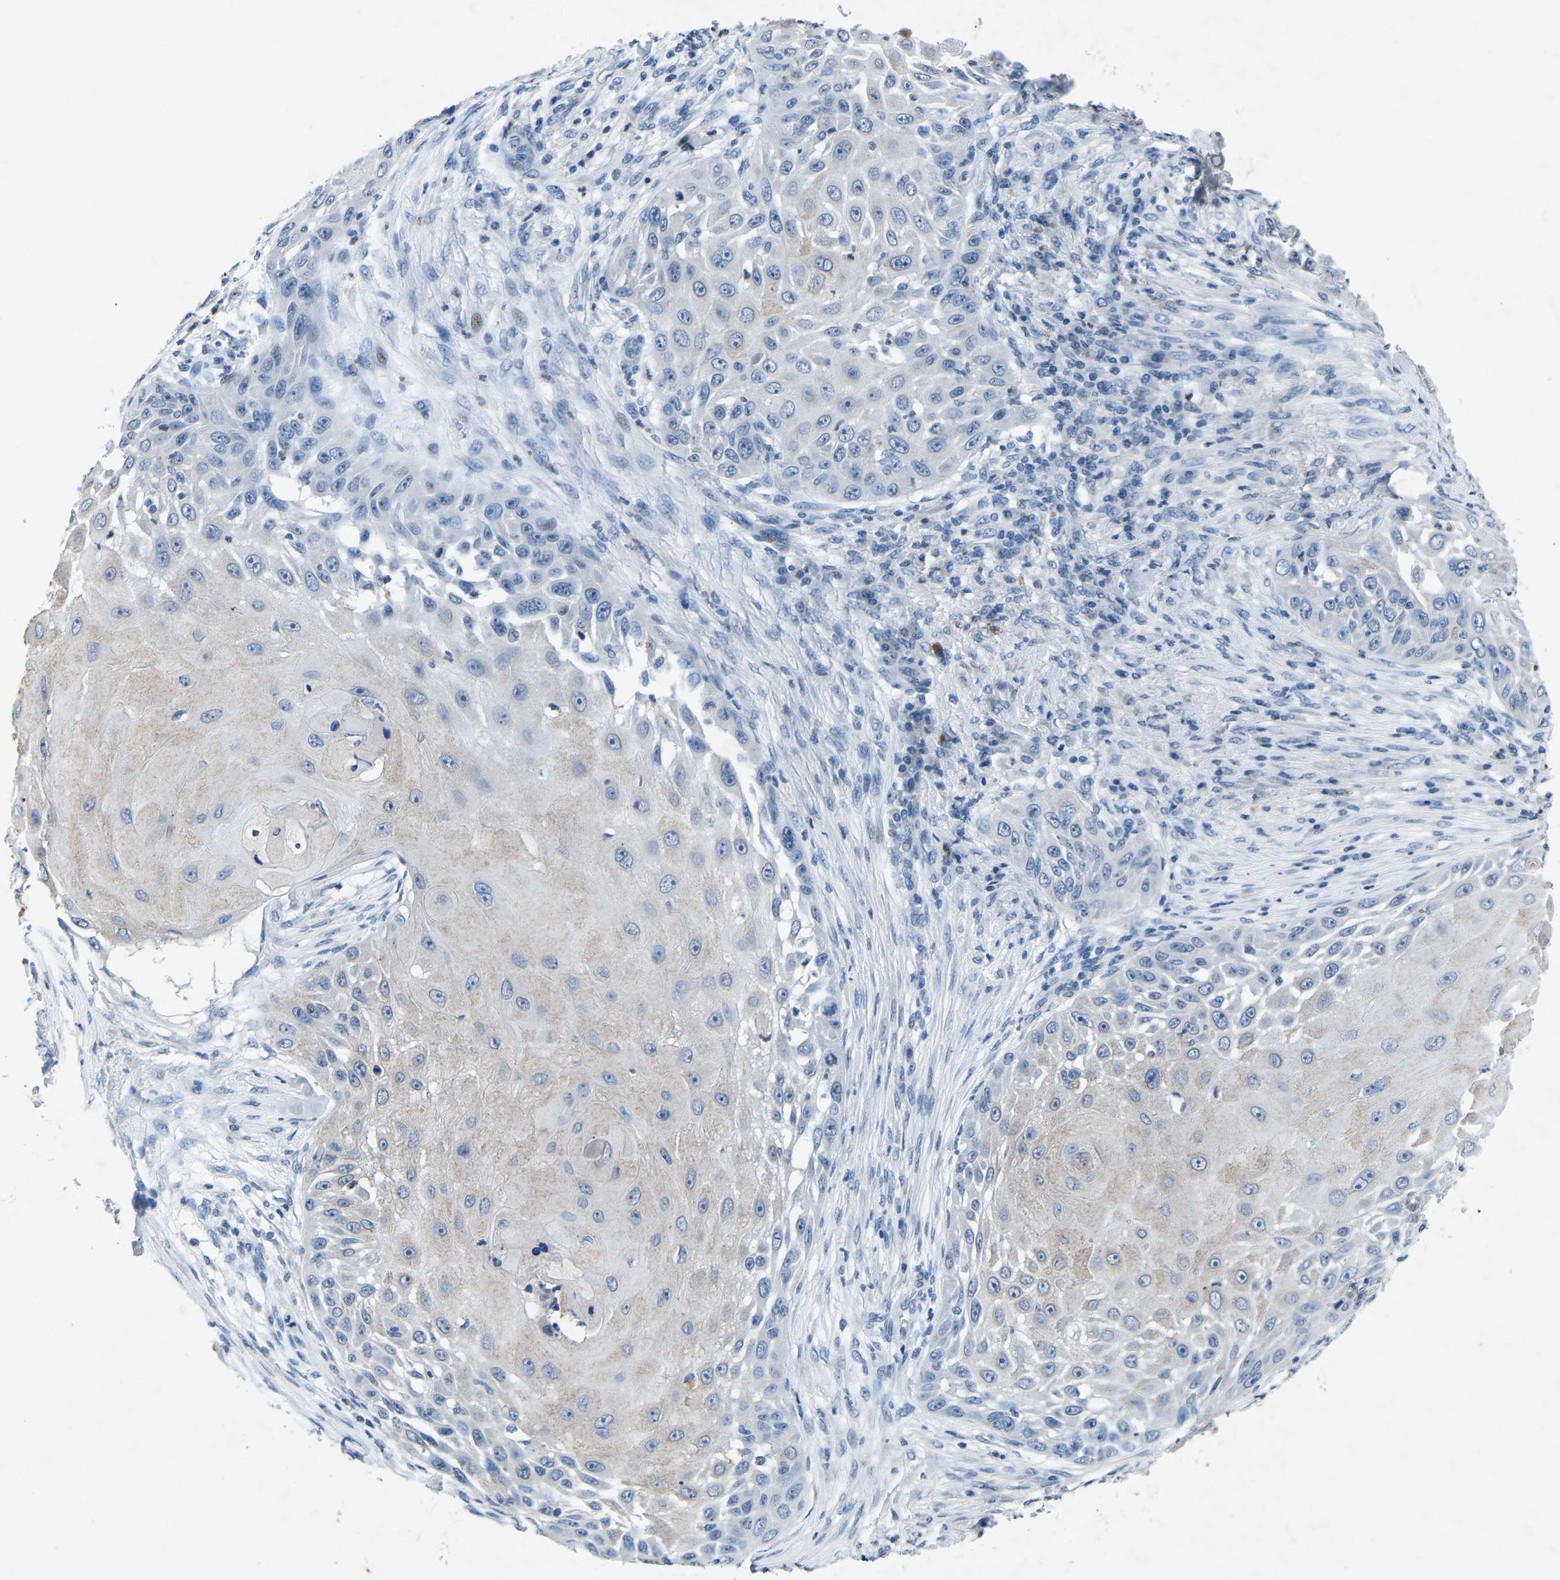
{"staining": {"intensity": "negative", "quantity": "none", "location": "none"}, "tissue": "skin cancer", "cell_type": "Tumor cells", "image_type": "cancer", "snomed": [{"axis": "morphology", "description": "Squamous cell carcinoma, NOS"}, {"axis": "topography", "description": "Skin"}], "caption": "An IHC histopathology image of skin squamous cell carcinoma is shown. There is no staining in tumor cells of skin squamous cell carcinoma.", "gene": "PLG", "patient": {"sex": "female", "age": 44}}